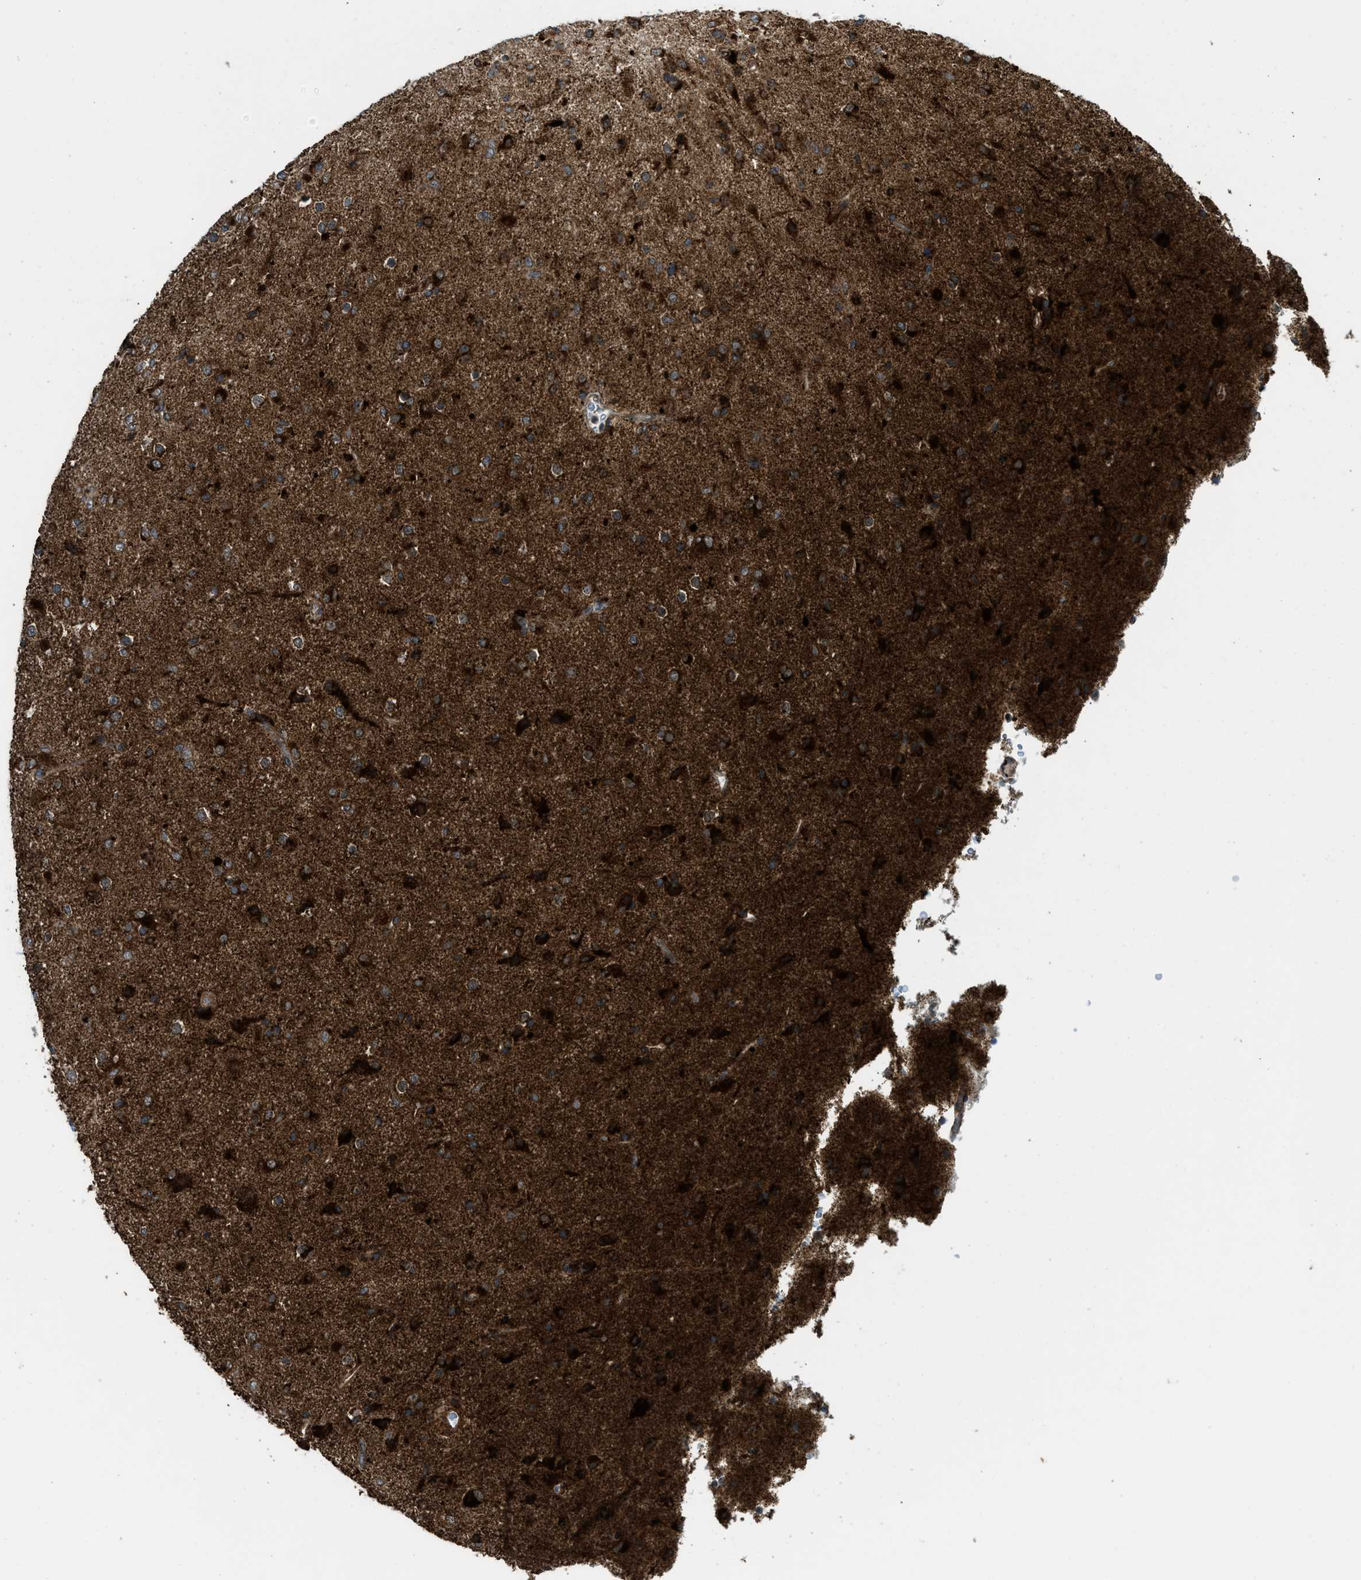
{"staining": {"intensity": "strong", "quantity": ">75%", "location": "cytoplasmic/membranous"}, "tissue": "glioma", "cell_type": "Tumor cells", "image_type": "cancer", "snomed": [{"axis": "morphology", "description": "Glioma, malignant, Low grade"}, {"axis": "topography", "description": "Brain"}], "caption": "DAB immunohistochemical staining of human low-grade glioma (malignant) exhibits strong cytoplasmic/membranous protein expression in about >75% of tumor cells.", "gene": "SESN2", "patient": {"sex": "male", "age": 65}}